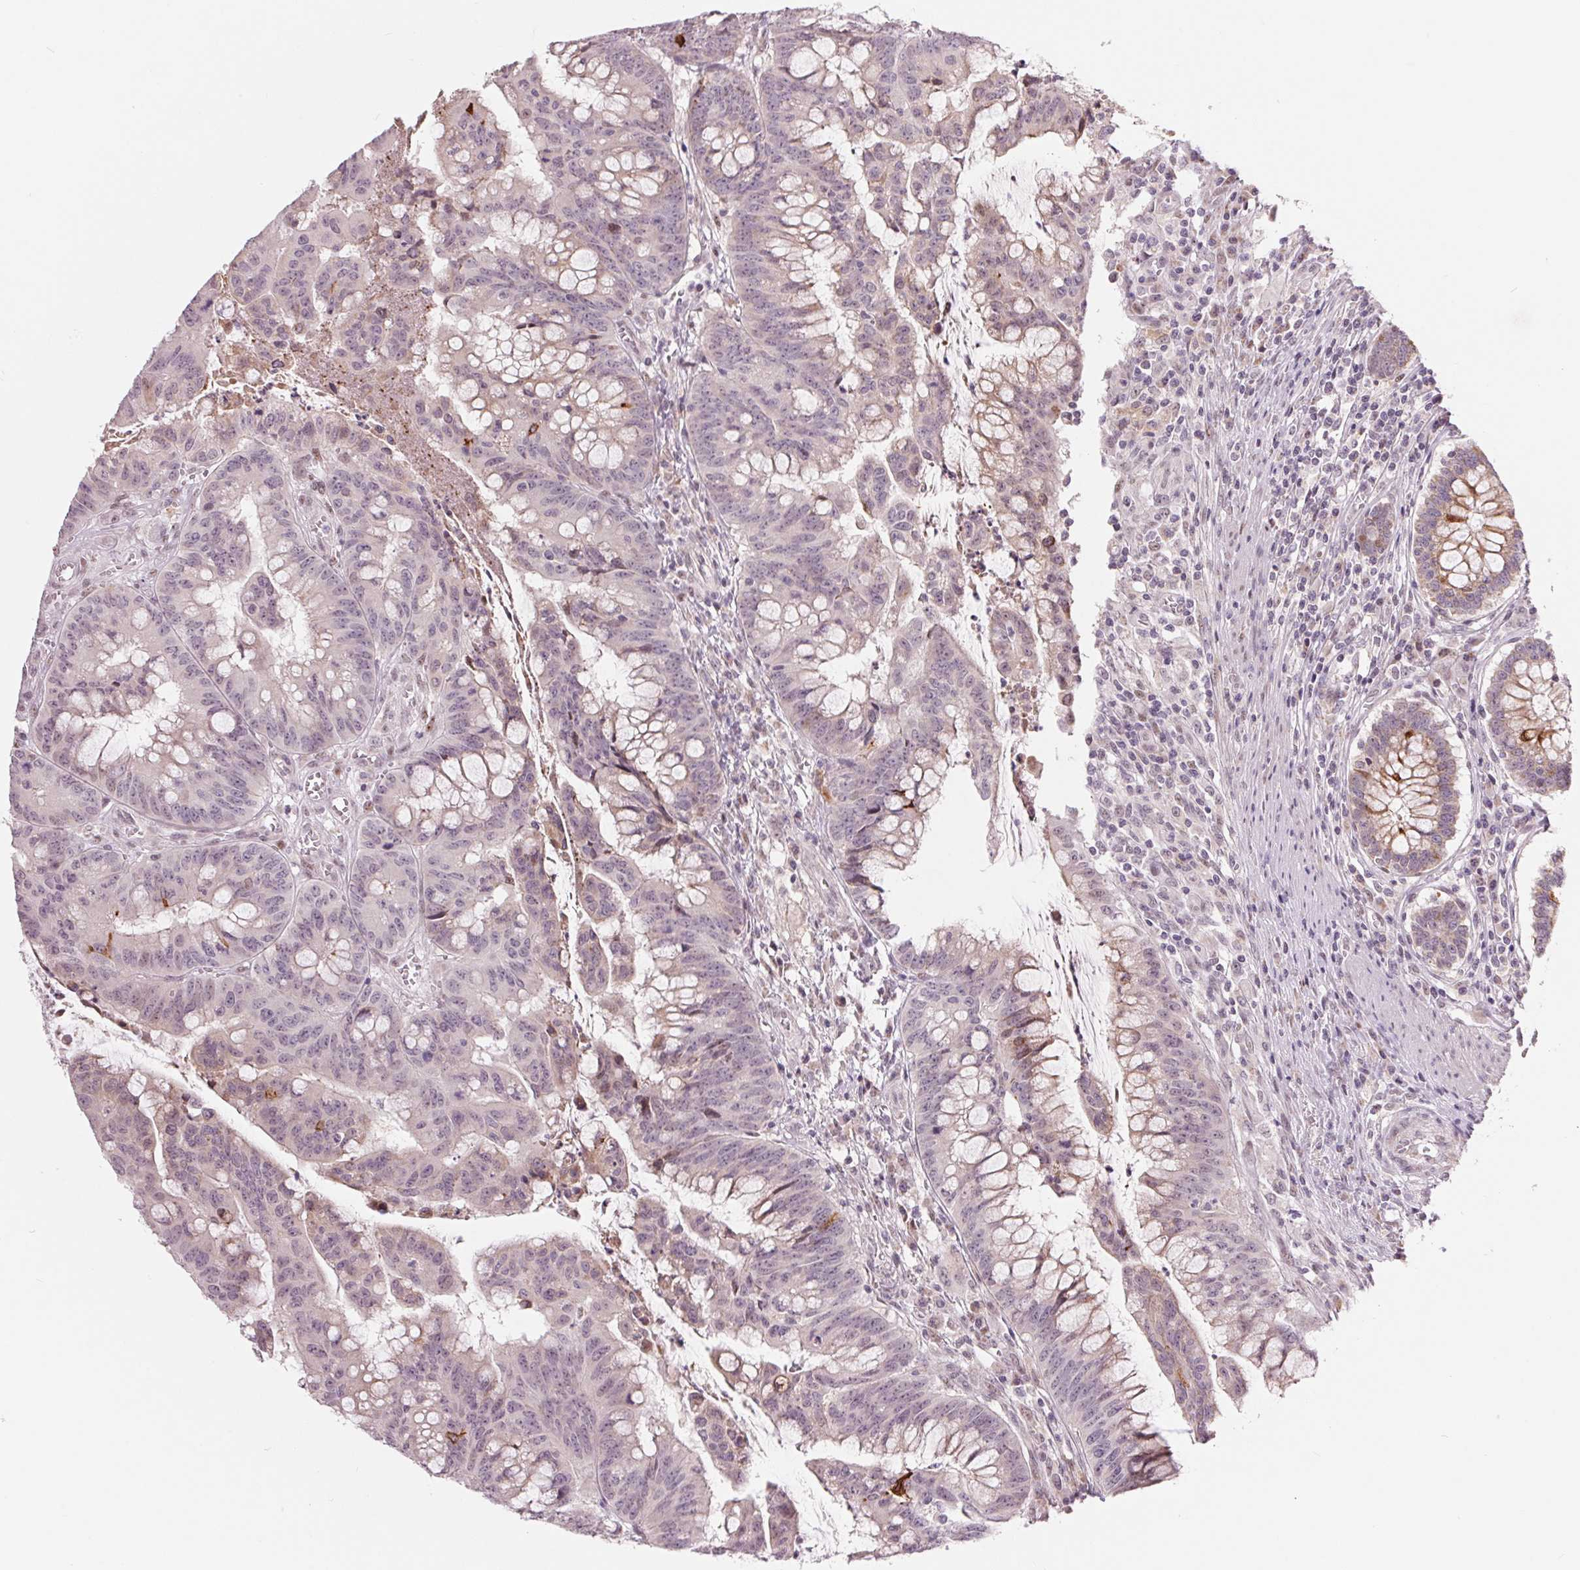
{"staining": {"intensity": "moderate", "quantity": "<25%", "location": "cytoplasmic/membranous"}, "tissue": "colorectal cancer", "cell_type": "Tumor cells", "image_type": "cancer", "snomed": [{"axis": "morphology", "description": "Adenocarcinoma, NOS"}, {"axis": "topography", "description": "Colon"}], "caption": "Protein expression analysis of human colorectal cancer reveals moderate cytoplasmic/membranous staining in about <25% of tumor cells. The staining was performed using DAB (3,3'-diaminobenzidine), with brown indicating positive protein expression. Nuclei are stained blue with hematoxylin.", "gene": "ARHGAP32", "patient": {"sex": "male", "age": 62}}